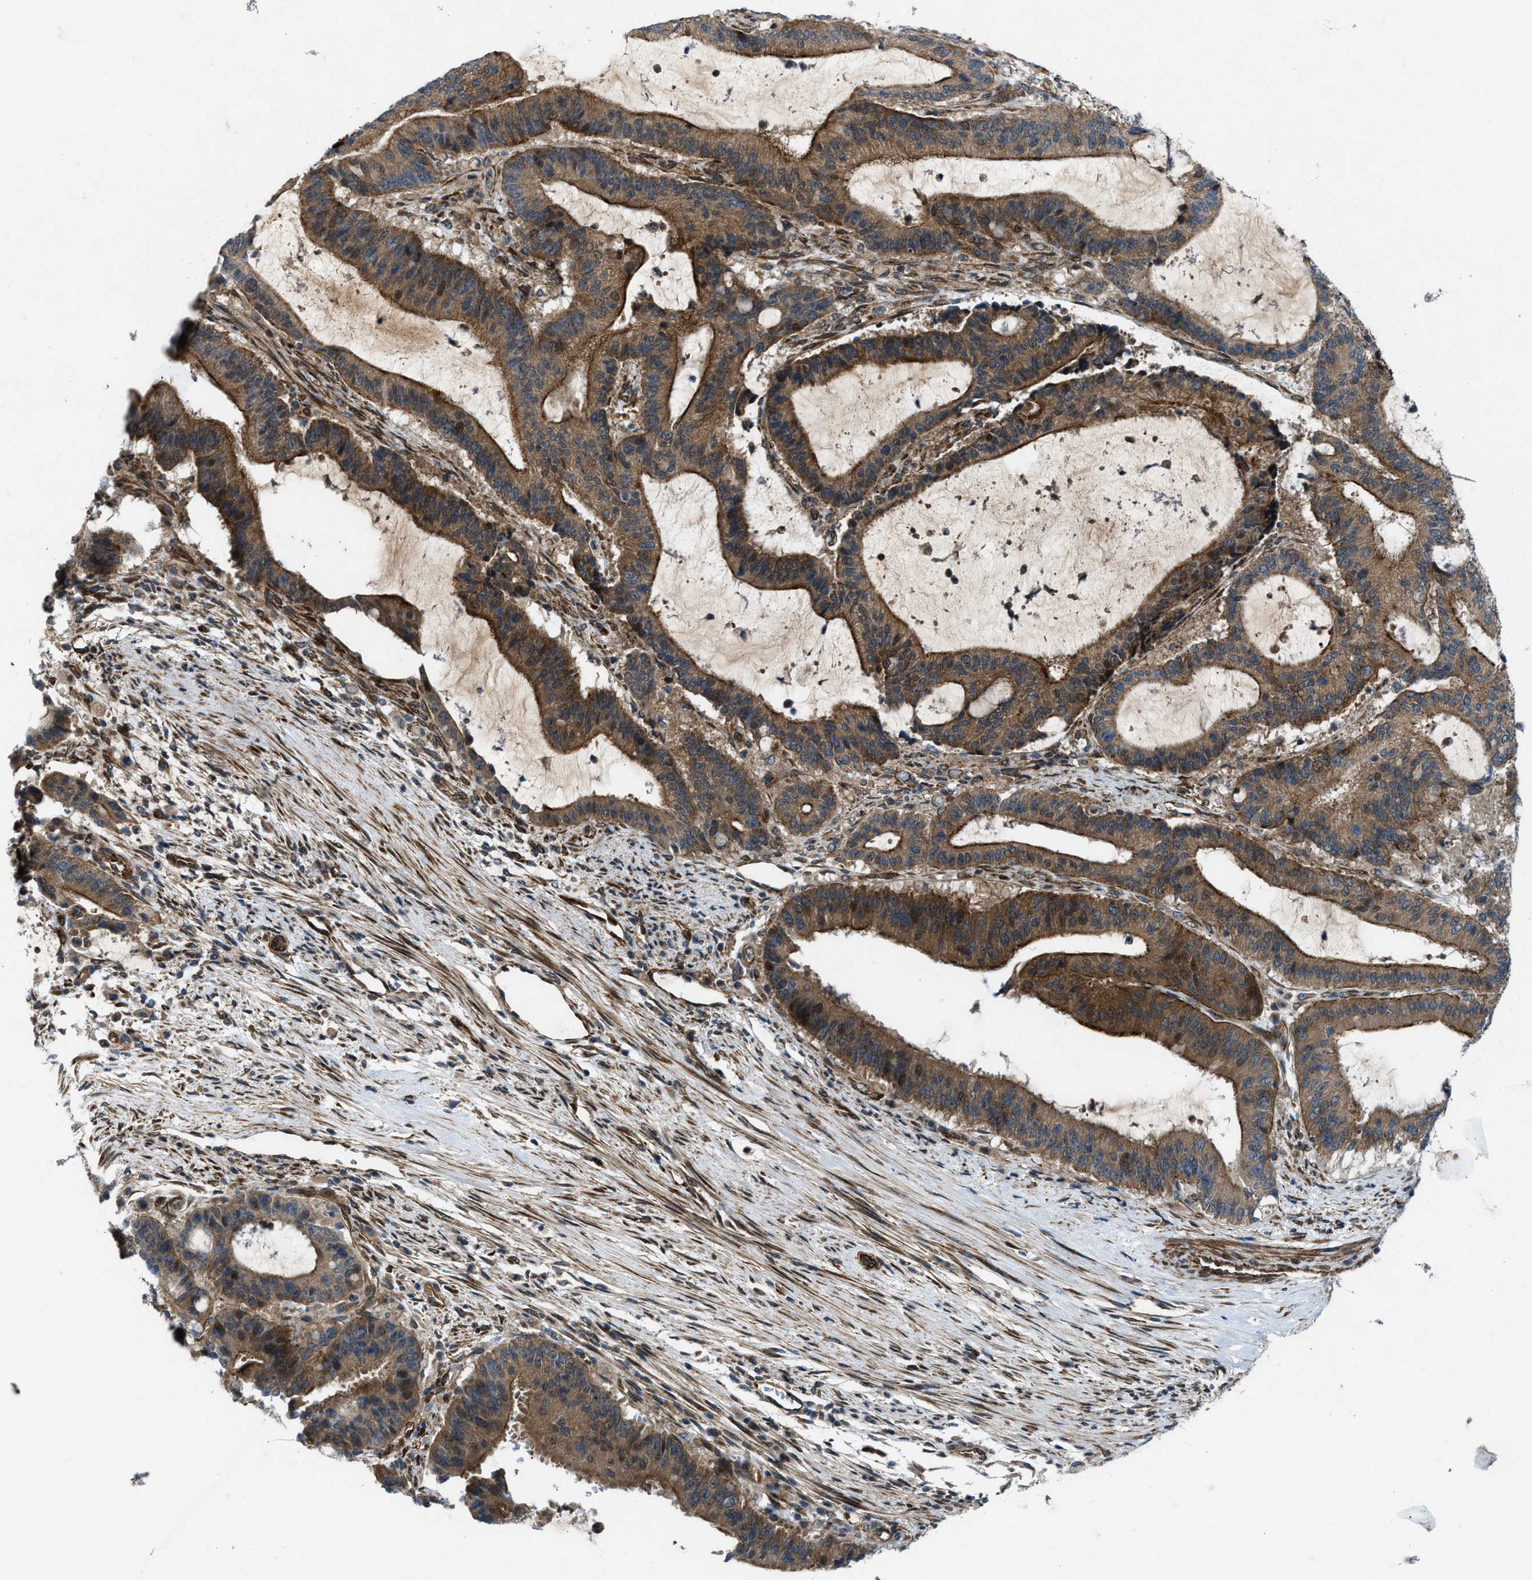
{"staining": {"intensity": "strong", "quantity": ">75%", "location": "cytoplasmic/membranous"}, "tissue": "liver cancer", "cell_type": "Tumor cells", "image_type": "cancer", "snomed": [{"axis": "morphology", "description": "Normal tissue, NOS"}, {"axis": "morphology", "description": "Cholangiocarcinoma"}, {"axis": "topography", "description": "Liver"}, {"axis": "topography", "description": "Peripheral nerve tissue"}], "caption": "Liver cholangiocarcinoma tissue displays strong cytoplasmic/membranous positivity in approximately >75% of tumor cells, visualized by immunohistochemistry.", "gene": "URGCP", "patient": {"sex": "female", "age": 73}}